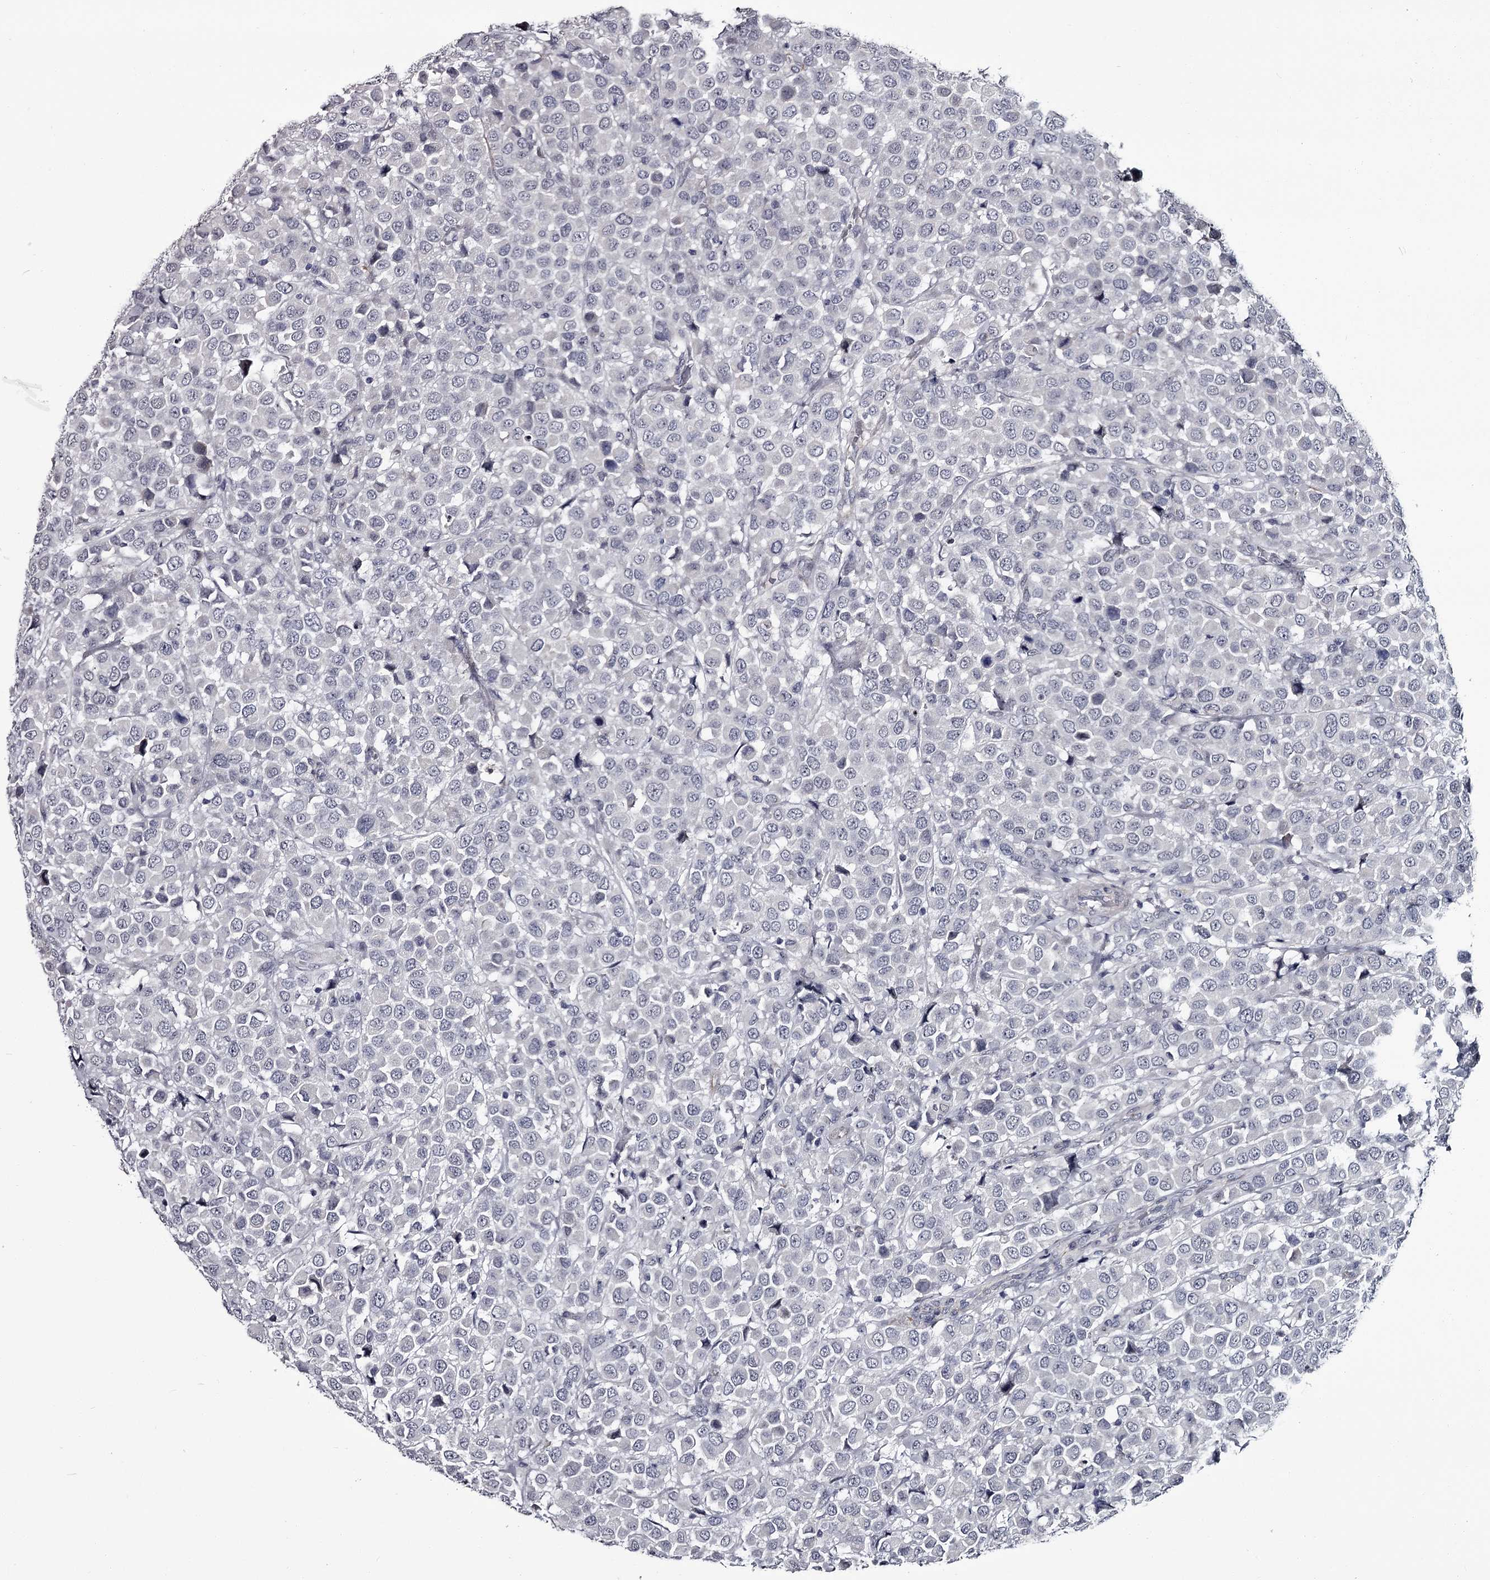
{"staining": {"intensity": "negative", "quantity": "none", "location": "none"}, "tissue": "breast cancer", "cell_type": "Tumor cells", "image_type": "cancer", "snomed": [{"axis": "morphology", "description": "Duct carcinoma"}, {"axis": "topography", "description": "Breast"}], "caption": "Immunohistochemistry (IHC) micrograph of neoplastic tissue: human breast invasive ductal carcinoma stained with DAB (3,3'-diaminobenzidine) reveals no significant protein expression in tumor cells.", "gene": "PRPF40B", "patient": {"sex": "female", "age": 61}}